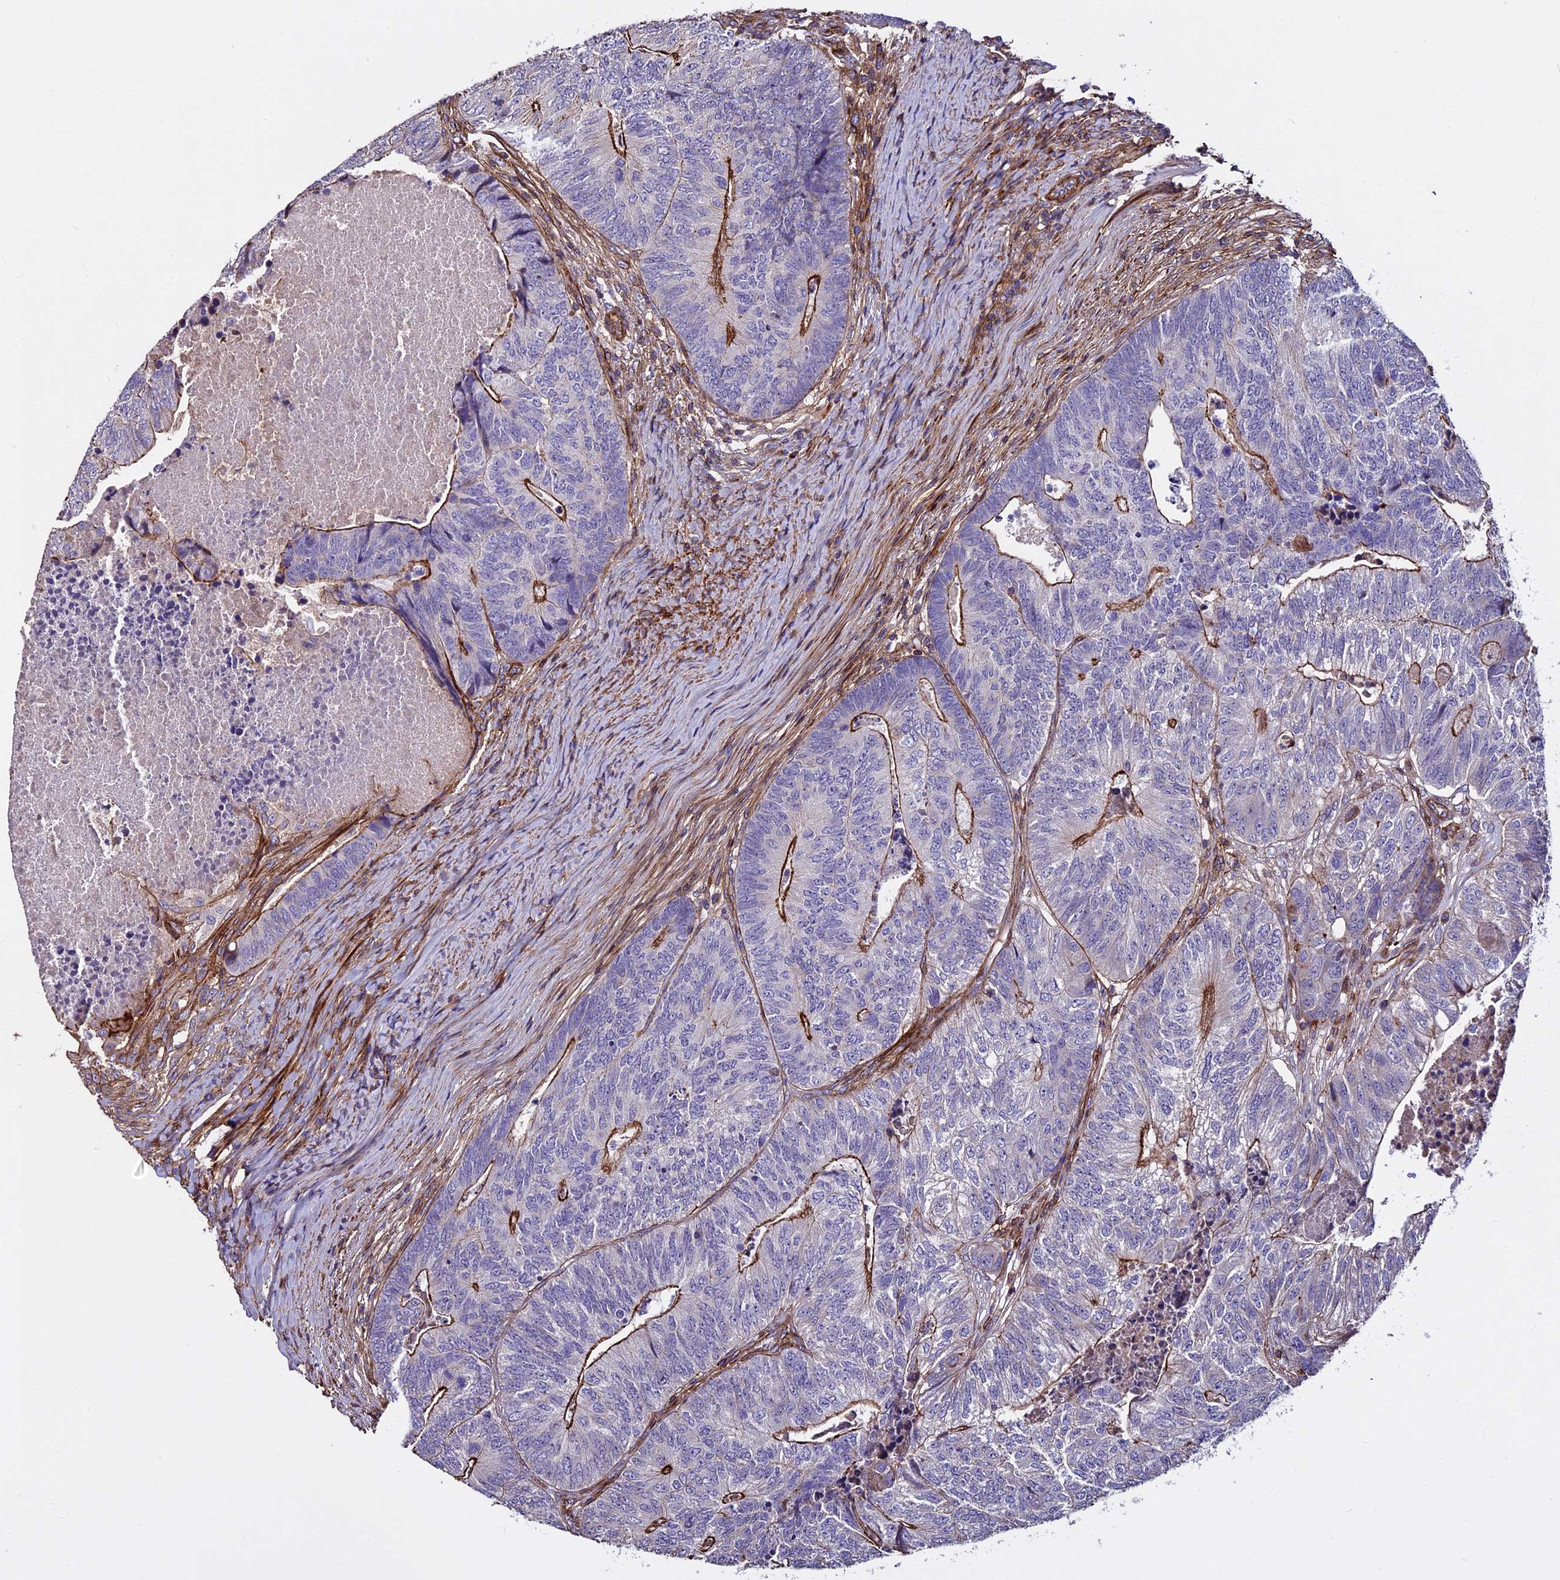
{"staining": {"intensity": "moderate", "quantity": "25%-75%", "location": "cytoplasmic/membranous"}, "tissue": "colorectal cancer", "cell_type": "Tumor cells", "image_type": "cancer", "snomed": [{"axis": "morphology", "description": "Adenocarcinoma, NOS"}, {"axis": "topography", "description": "Colon"}], "caption": "Brown immunohistochemical staining in colorectal adenocarcinoma displays moderate cytoplasmic/membranous expression in about 25%-75% of tumor cells.", "gene": "EVA1B", "patient": {"sex": "female", "age": 67}}